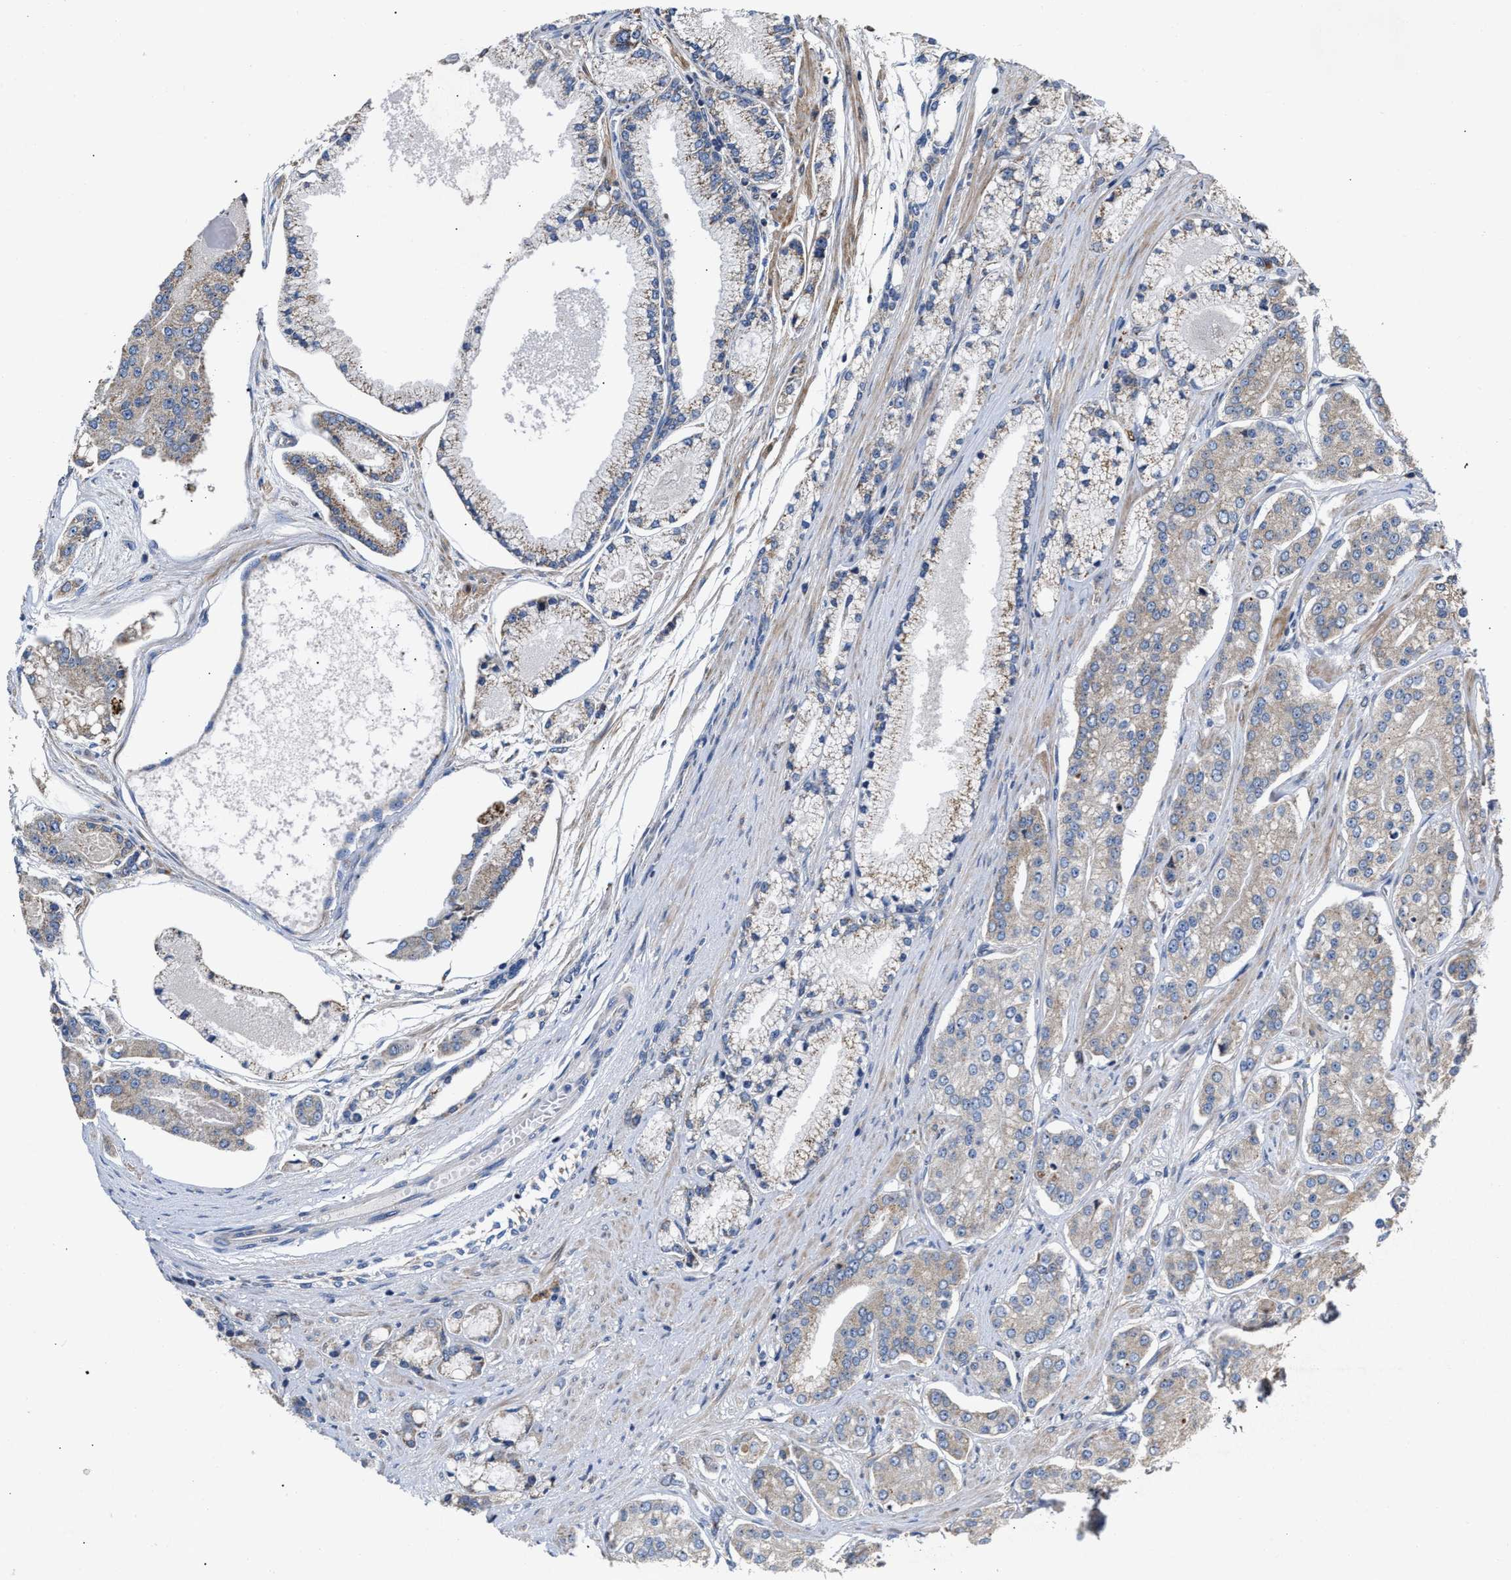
{"staining": {"intensity": "negative", "quantity": "none", "location": "none"}, "tissue": "prostate cancer", "cell_type": "Tumor cells", "image_type": "cancer", "snomed": [{"axis": "morphology", "description": "Adenocarcinoma, High grade"}, {"axis": "topography", "description": "Prostate"}], "caption": "Protein analysis of high-grade adenocarcinoma (prostate) shows no significant positivity in tumor cells.", "gene": "MALSU1", "patient": {"sex": "male", "age": 71}}